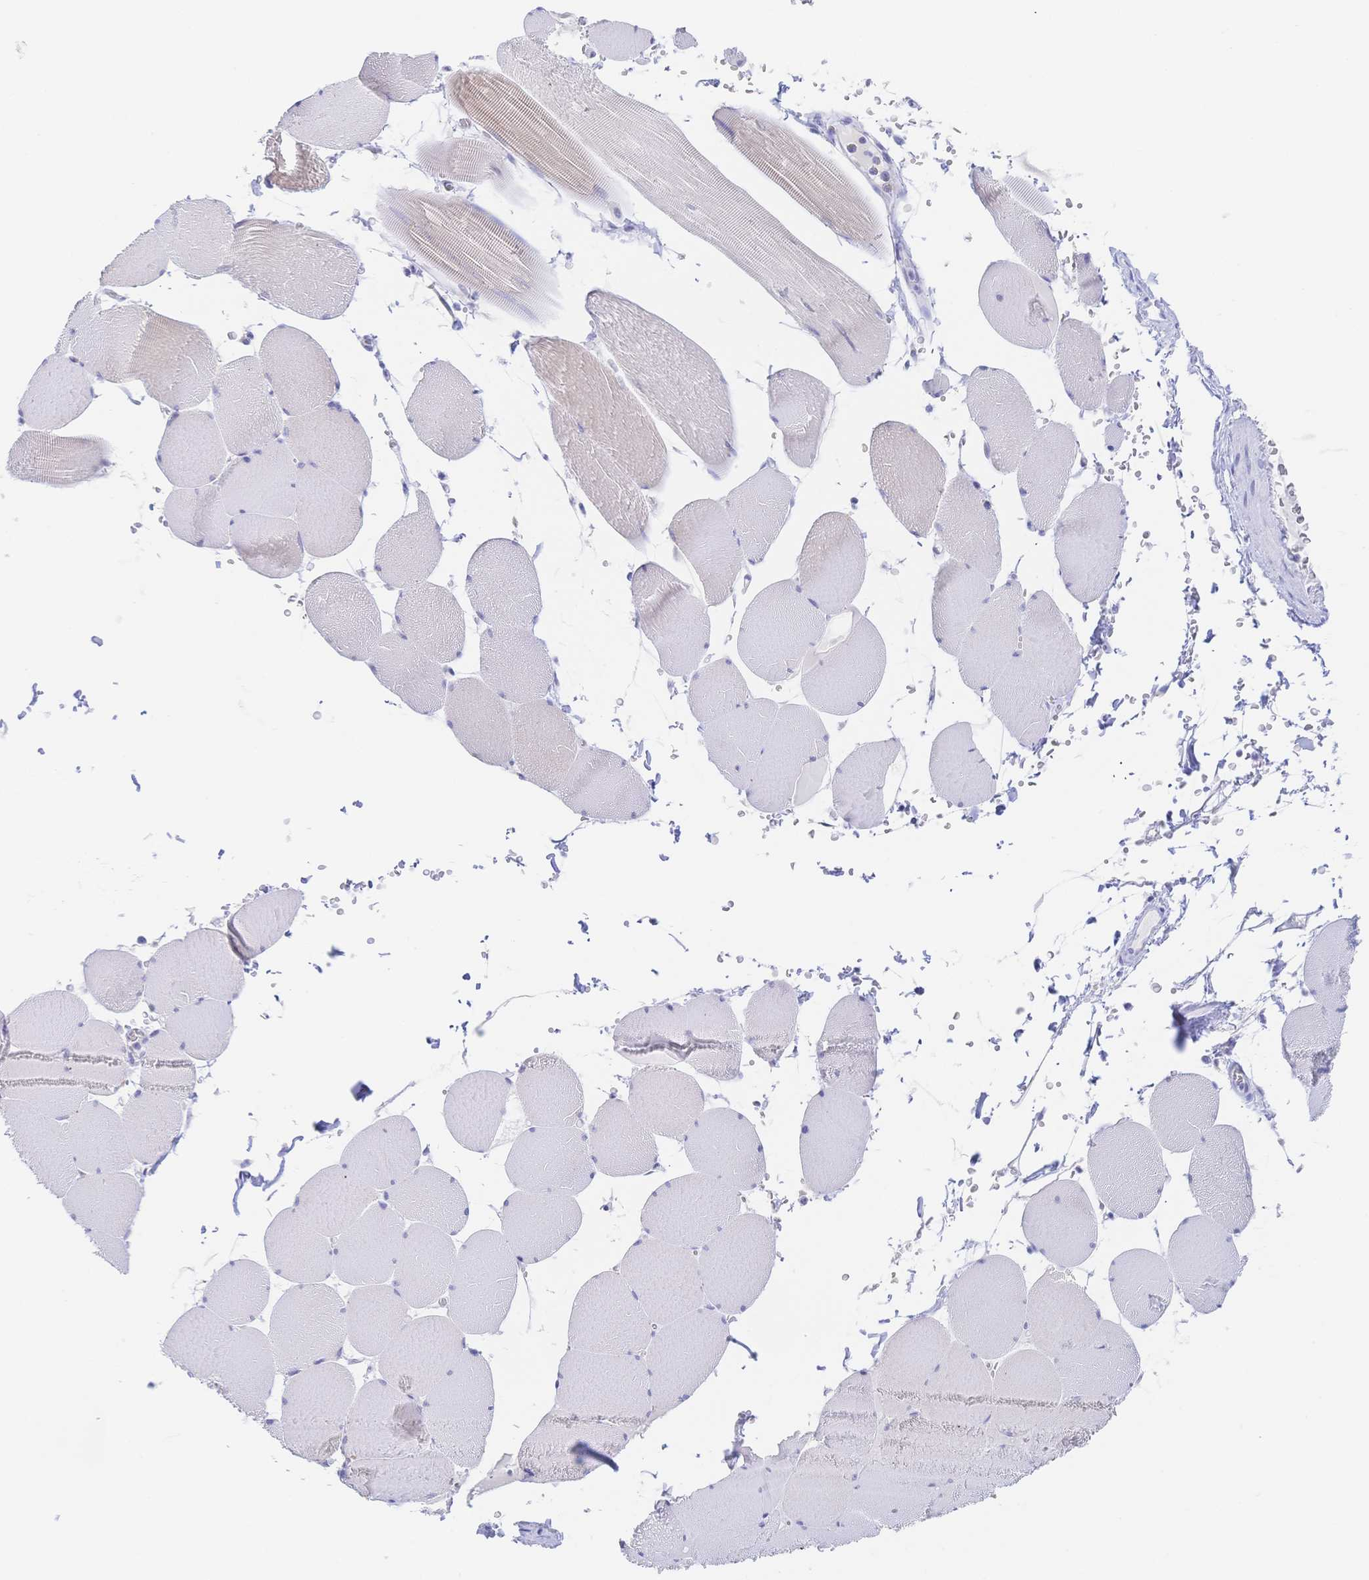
{"staining": {"intensity": "negative", "quantity": "none", "location": "none"}, "tissue": "skeletal muscle", "cell_type": "Myocytes", "image_type": "normal", "snomed": [{"axis": "morphology", "description": "Normal tissue, NOS"}, {"axis": "topography", "description": "Skeletal muscle"}, {"axis": "topography", "description": "Head-Neck"}], "caption": "This is an immunohistochemistry photomicrograph of unremarkable human skeletal muscle. There is no staining in myocytes.", "gene": "SIAH3", "patient": {"sex": "male", "age": 66}}